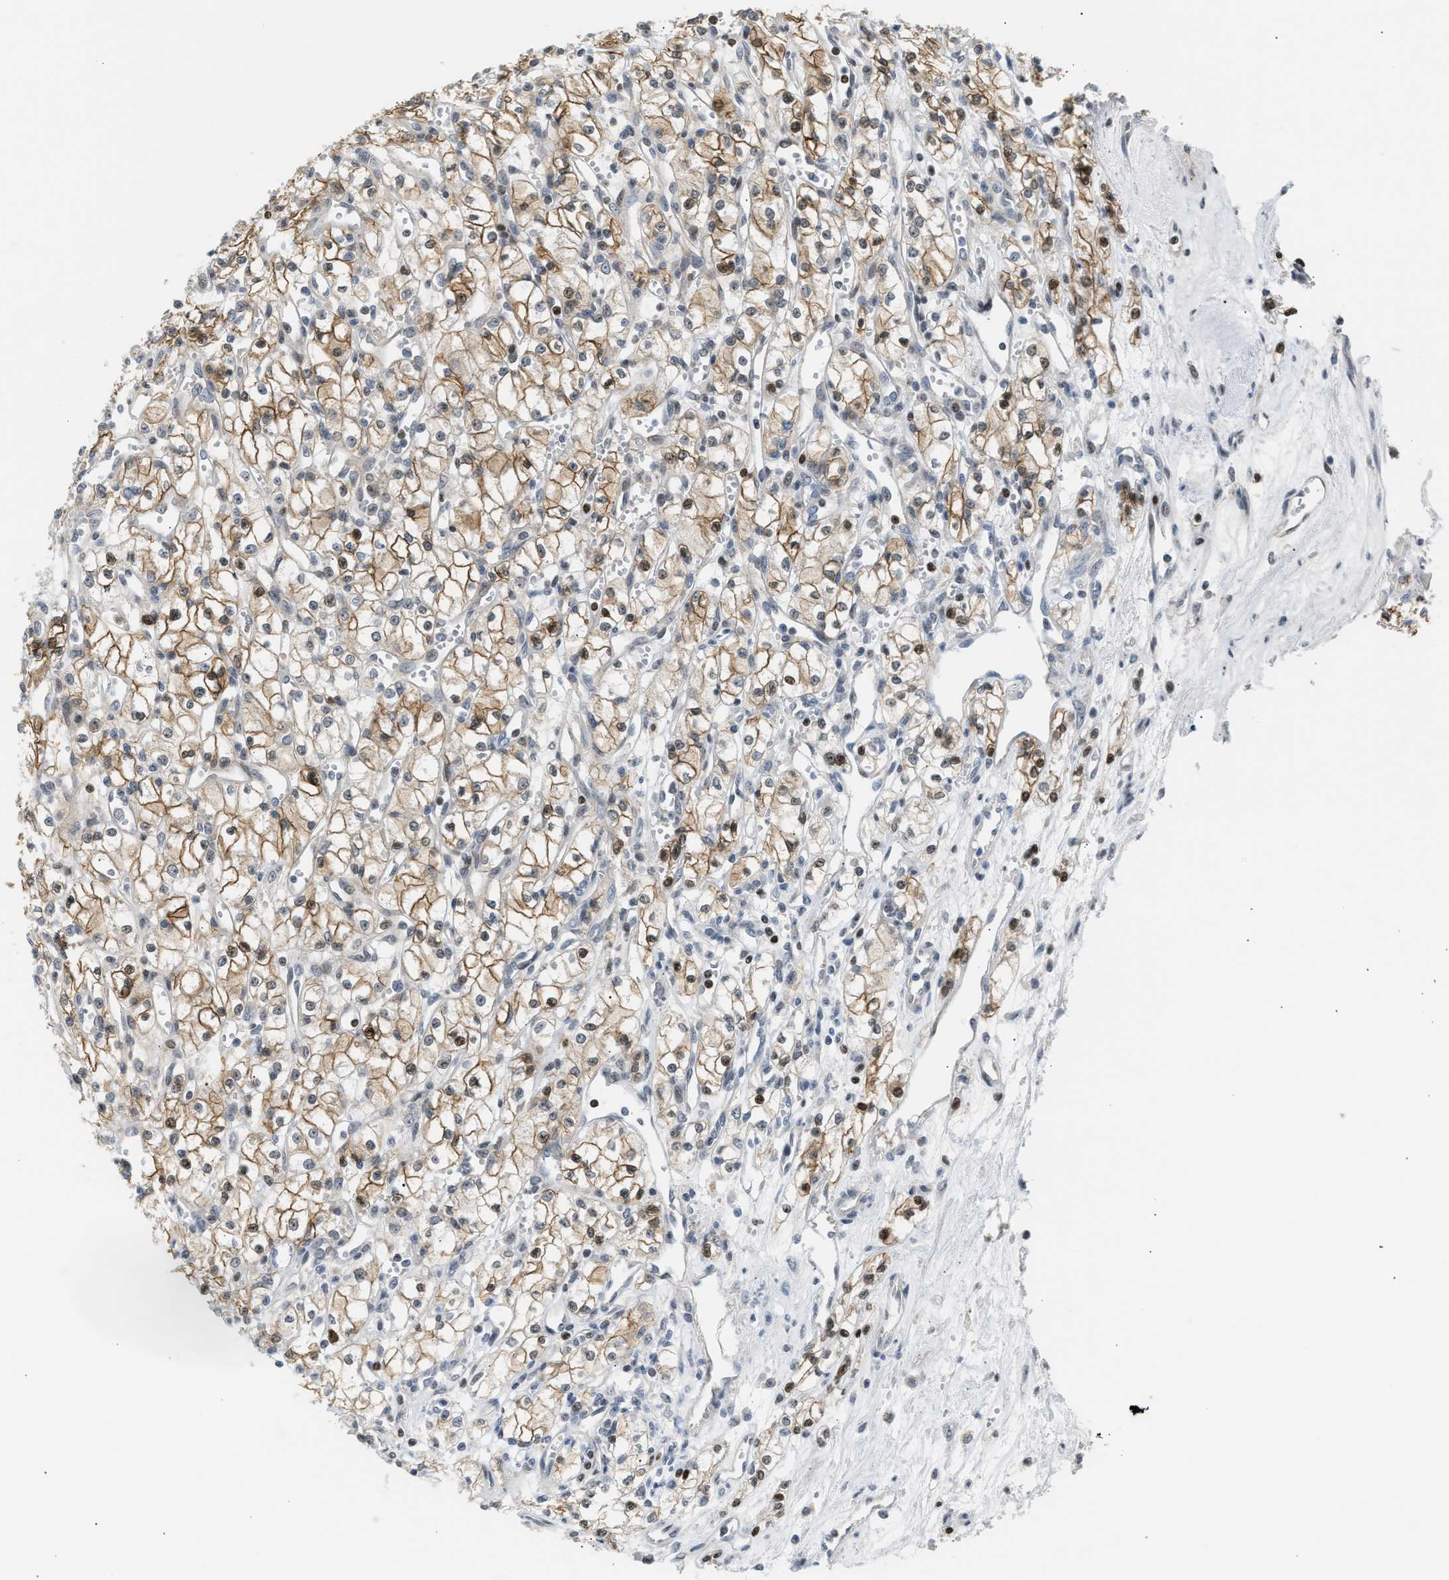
{"staining": {"intensity": "moderate", "quantity": ">75%", "location": "cytoplasmic/membranous,nuclear"}, "tissue": "renal cancer", "cell_type": "Tumor cells", "image_type": "cancer", "snomed": [{"axis": "morphology", "description": "Adenocarcinoma, NOS"}, {"axis": "topography", "description": "Kidney"}], "caption": "Tumor cells exhibit medium levels of moderate cytoplasmic/membranous and nuclear staining in about >75% of cells in human renal adenocarcinoma. (DAB (3,3'-diaminobenzidine) IHC, brown staining for protein, blue staining for nuclei).", "gene": "NPS", "patient": {"sex": "male", "age": 59}}